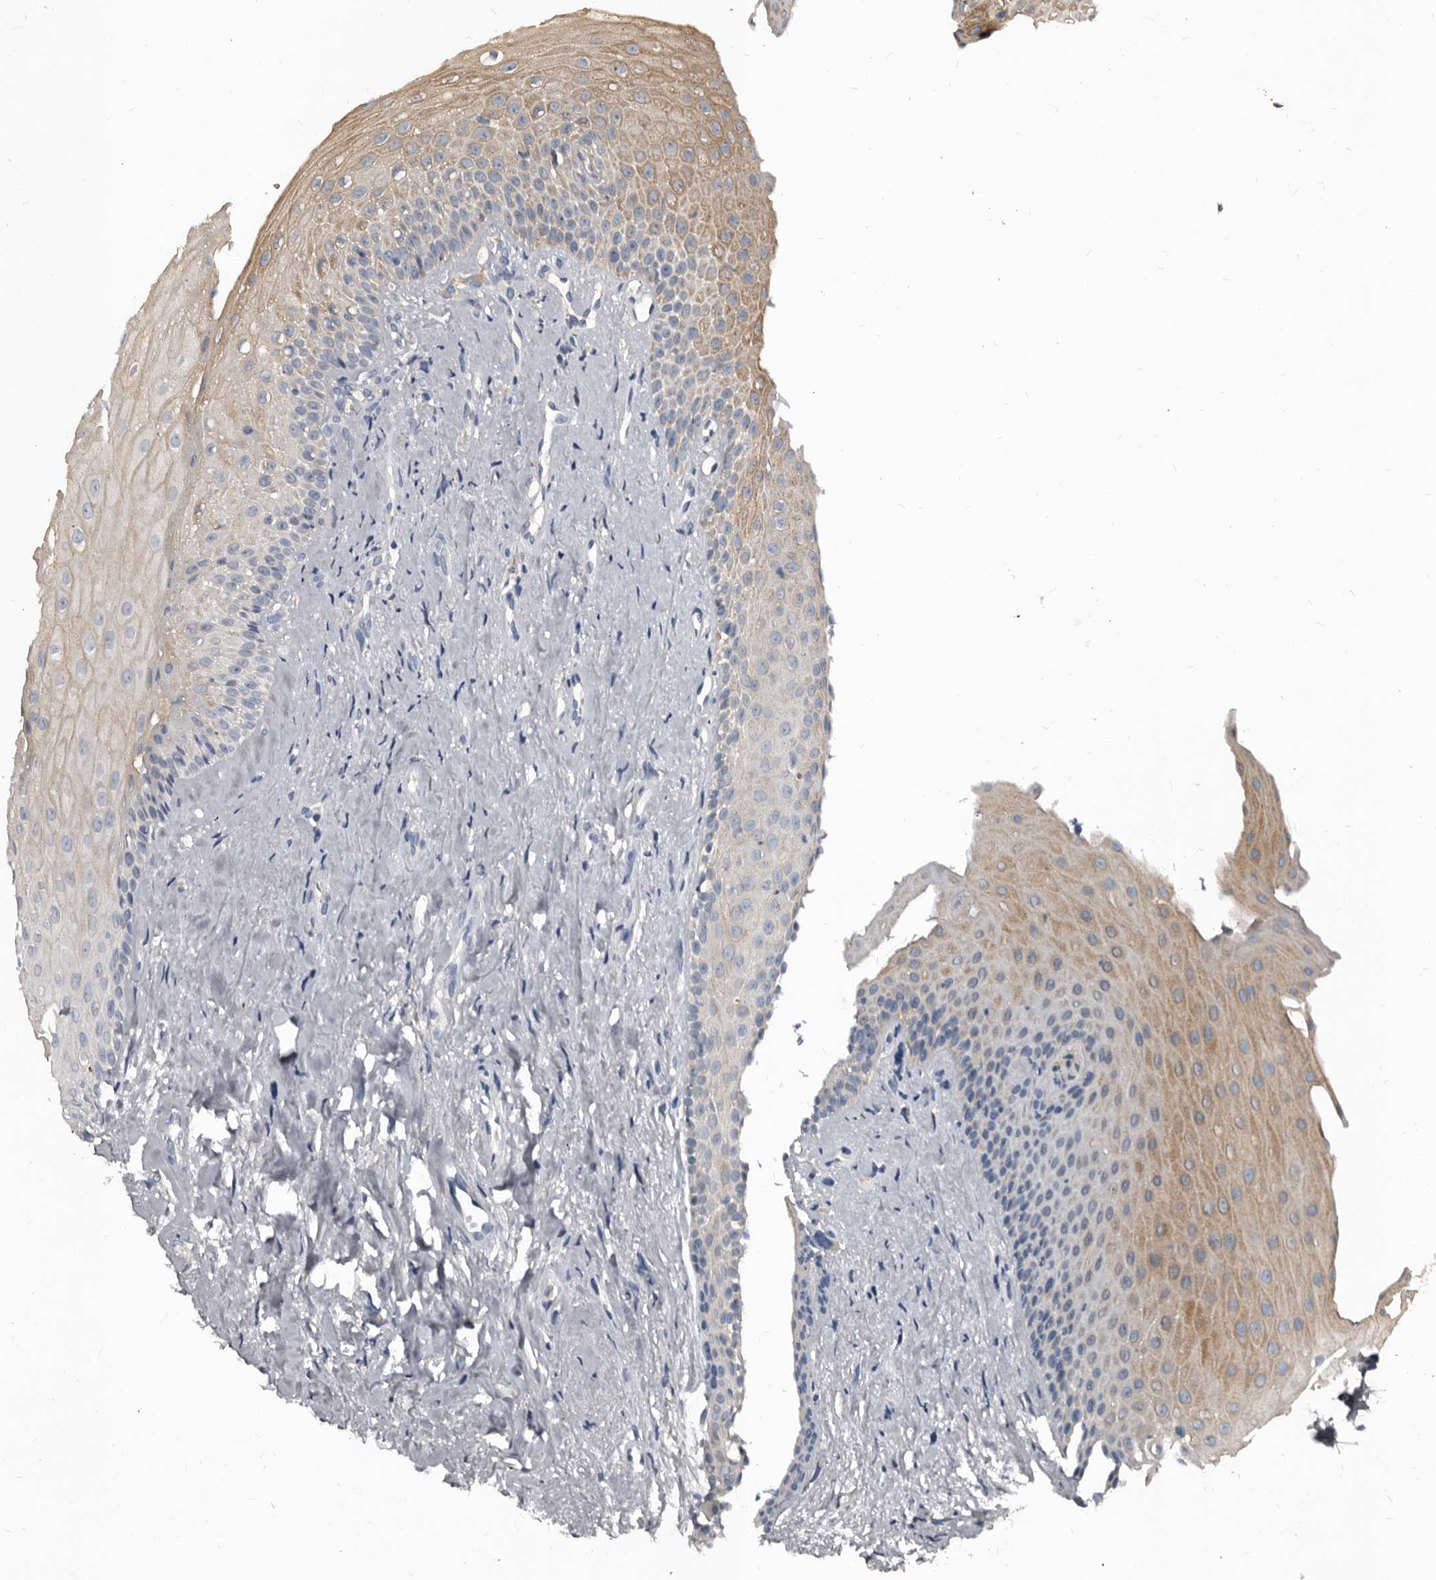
{"staining": {"intensity": "moderate", "quantity": "25%-75%", "location": "cytoplasmic/membranous"}, "tissue": "oral mucosa", "cell_type": "Squamous epithelial cells", "image_type": "normal", "snomed": [{"axis": "morphology", "description": "Normal tissue, NOS"}, {"axis": "topography", "description": "Oral tissue"}], "caption": "Protein staining of benign oral mucosa displays moderate cytoplasmic/membranous positivity in about 25%-75% of squamous epithelial cells.", "gene": "GREB1", "patient": {"sex": "female", "age": 63}}